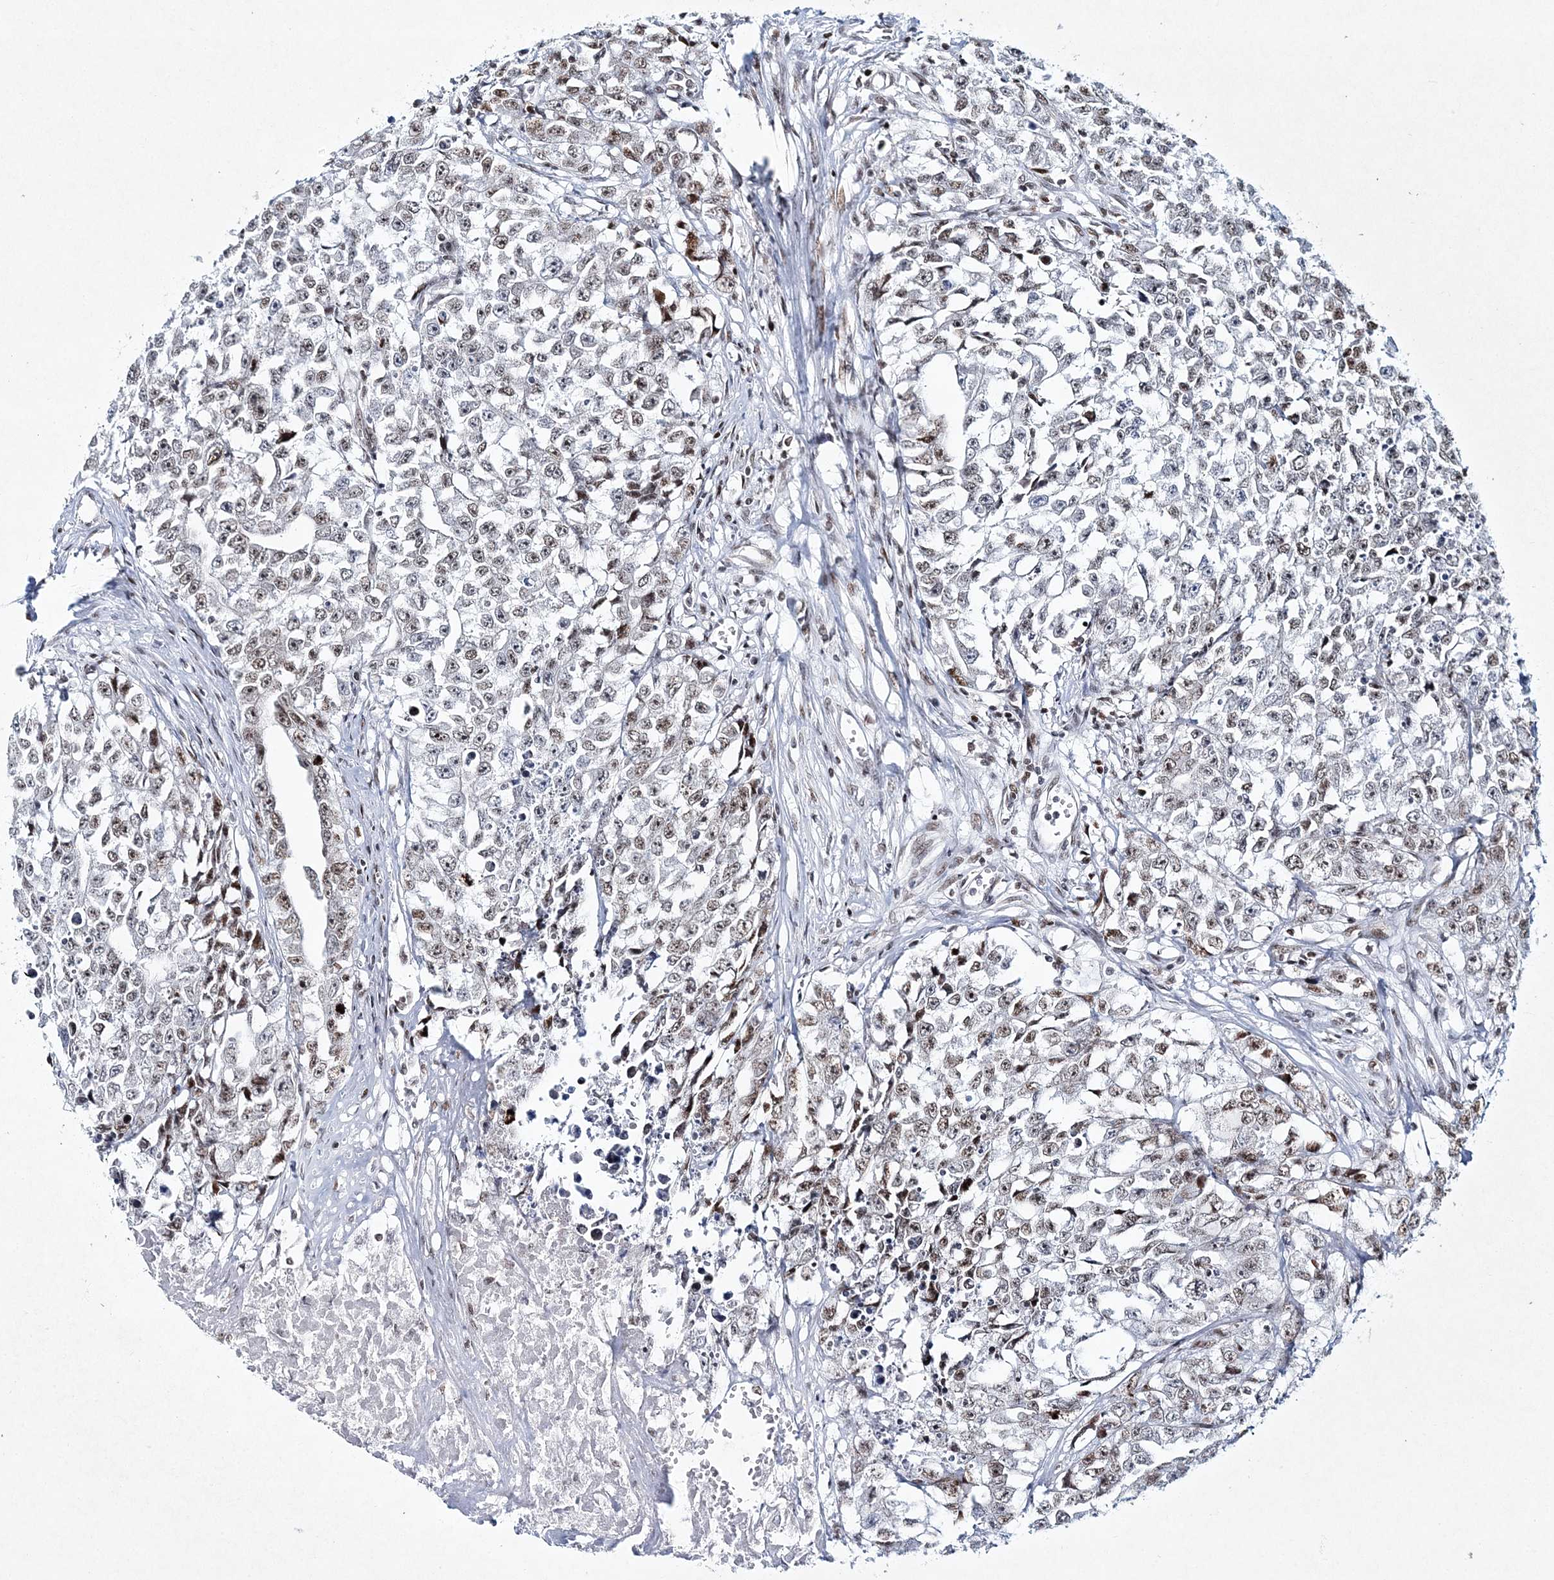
{"staining": {"intensity": "moderate", "quantity": "25%-75%", "location": "nuclear"}, "tissue": "testis cancer", "cell_type": "Tumor cells", "image_type": "cancer", "snomed": [{"axis": "morphology", "description": "Seminoma, NOS"}, {"axis": "morphology", "description": "Carcinoma, Embryonal, NOS"}, {"axis": "topography", "description": "Testis"}], "caption": "Seminoma (testis) stained with DAB immunohistochemistry (IHC) reveals medium levels of moderate nuclear expression in approximately 25%-75% of tumor cells.", "gene": "LRRFIP2", "patient": {"sex": "male", "age": 43}}